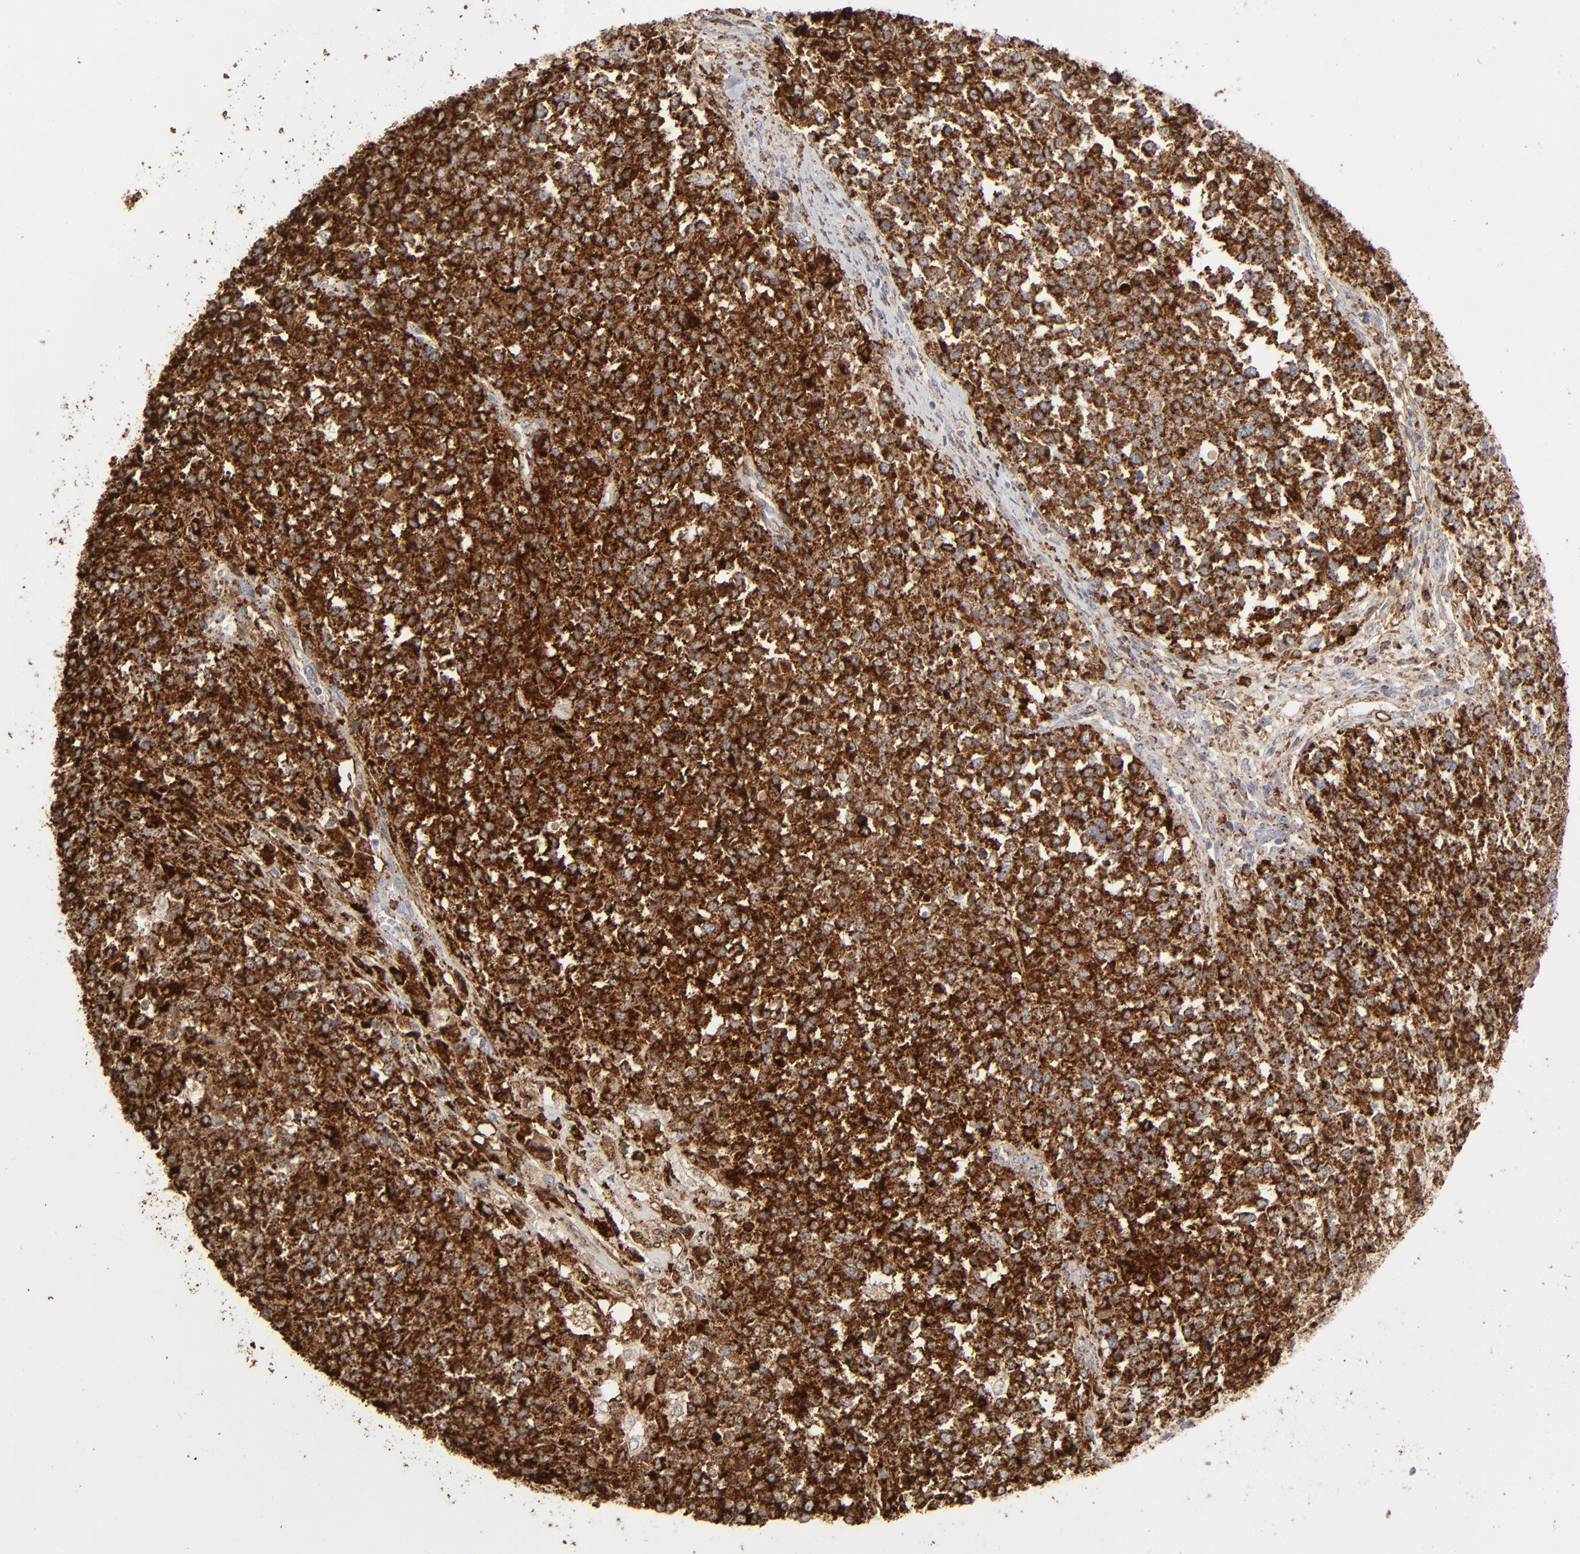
{"staining": {"intensity": "strong", "quantity": ">75%", "location": "cytoplasmic/membranous"}, "tissue": "testis cancer", "cell_type": "Tumor cells", "image_type": "cancer", "snomed": [{"axis": "morphology", "description": "Seminoma, NOS"}, {"axis": "topography", "description": "Testis"}], "caption": "DAB immunohistochemical staining of human testis cancer (seminoma) demonstrates strong cytoplasmic/membranous protein positivity in about >75% of tumor cells.", "gene": "ANXA5", "patient": {"sex": "male", "age": 59}}